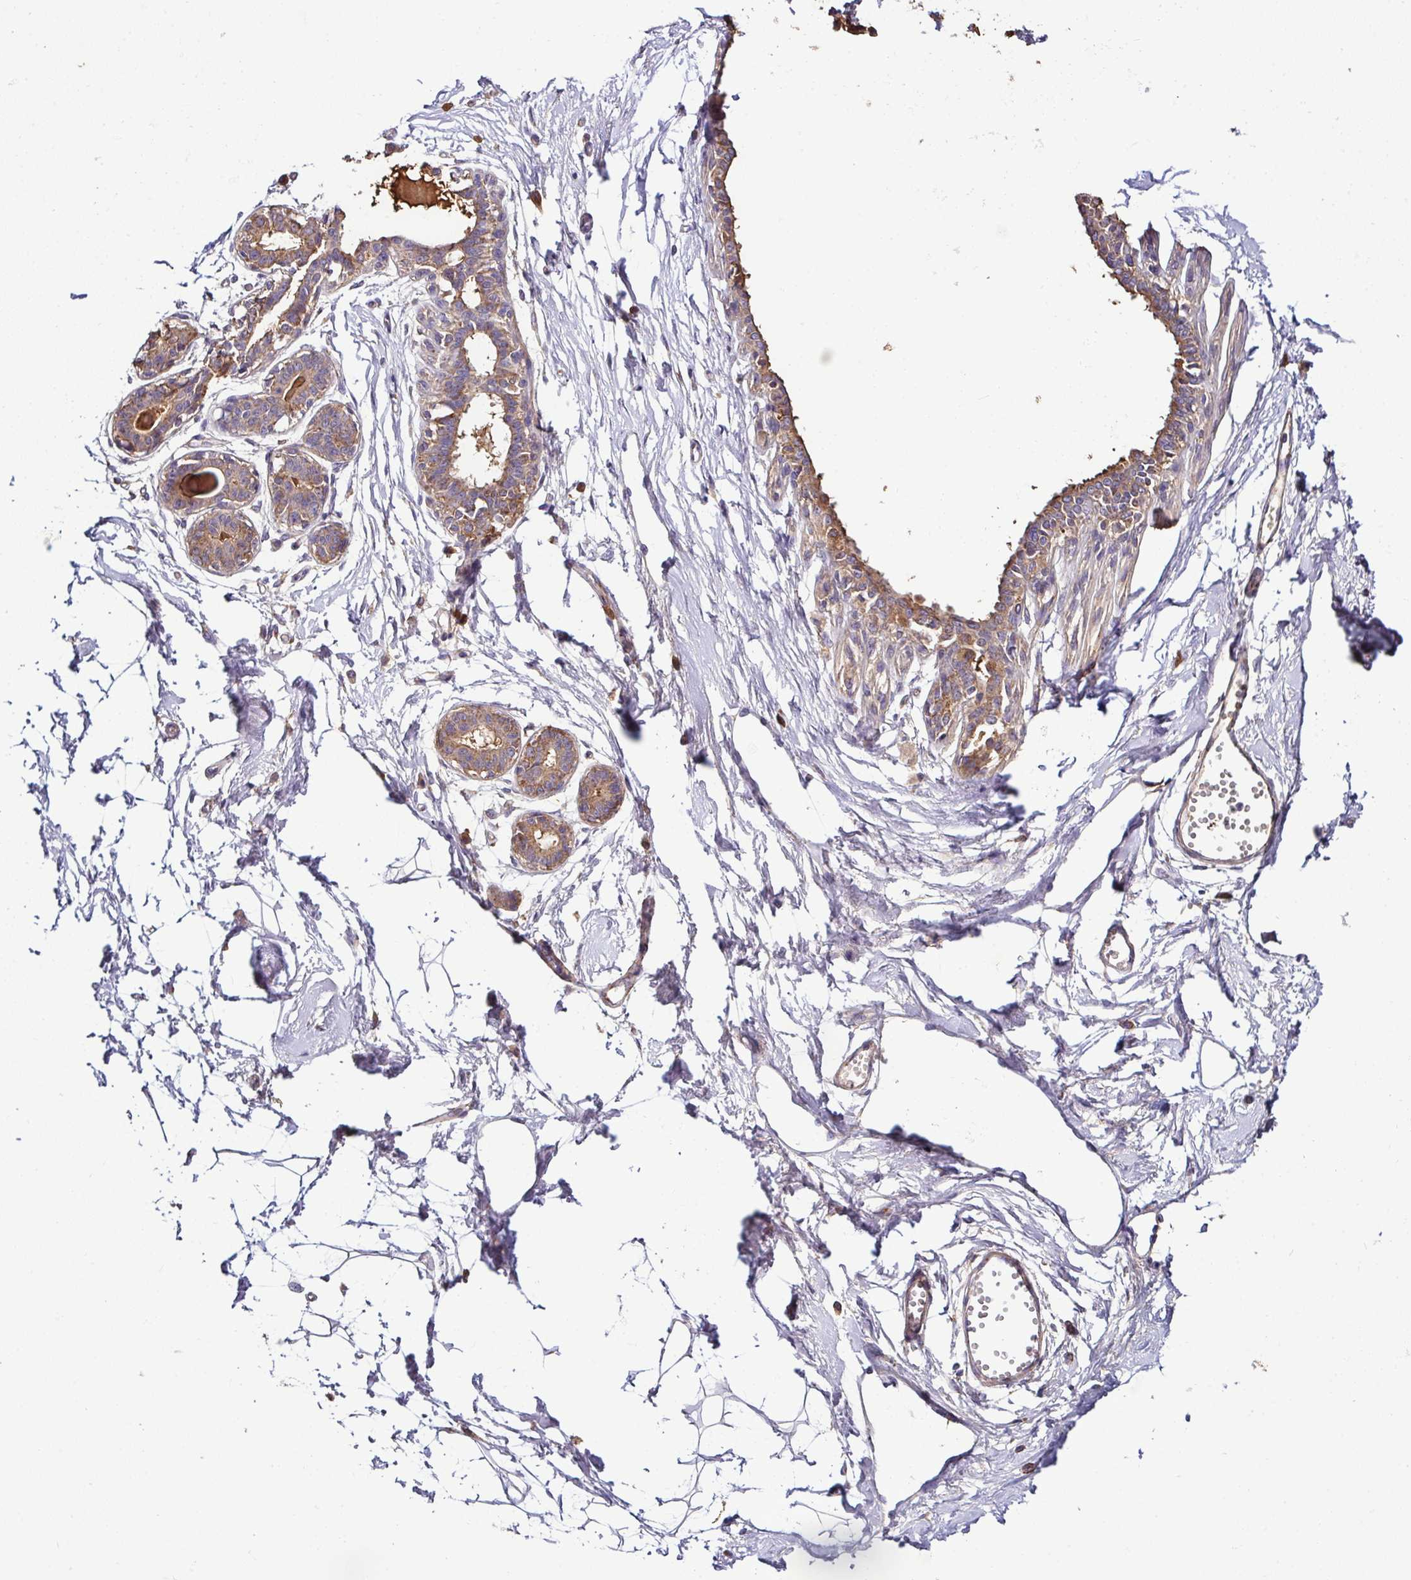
{"staining": {"intensity": "negative", "quantity": "none", "location": "none"}, "tissue": "breast", "cell_type": "Adipocytes", "image_type": "normal", "snomed": [{"axis": "morphology", "description": "Normal tissue, NOS"}, {"axis": "topography", "description": "Breast"}], "caption": "This is an IHC histopathology image of normal breast. There is no expression in adipocytes.", "gene": "CPD", "patient": {"sex": "female", "age": 45}}